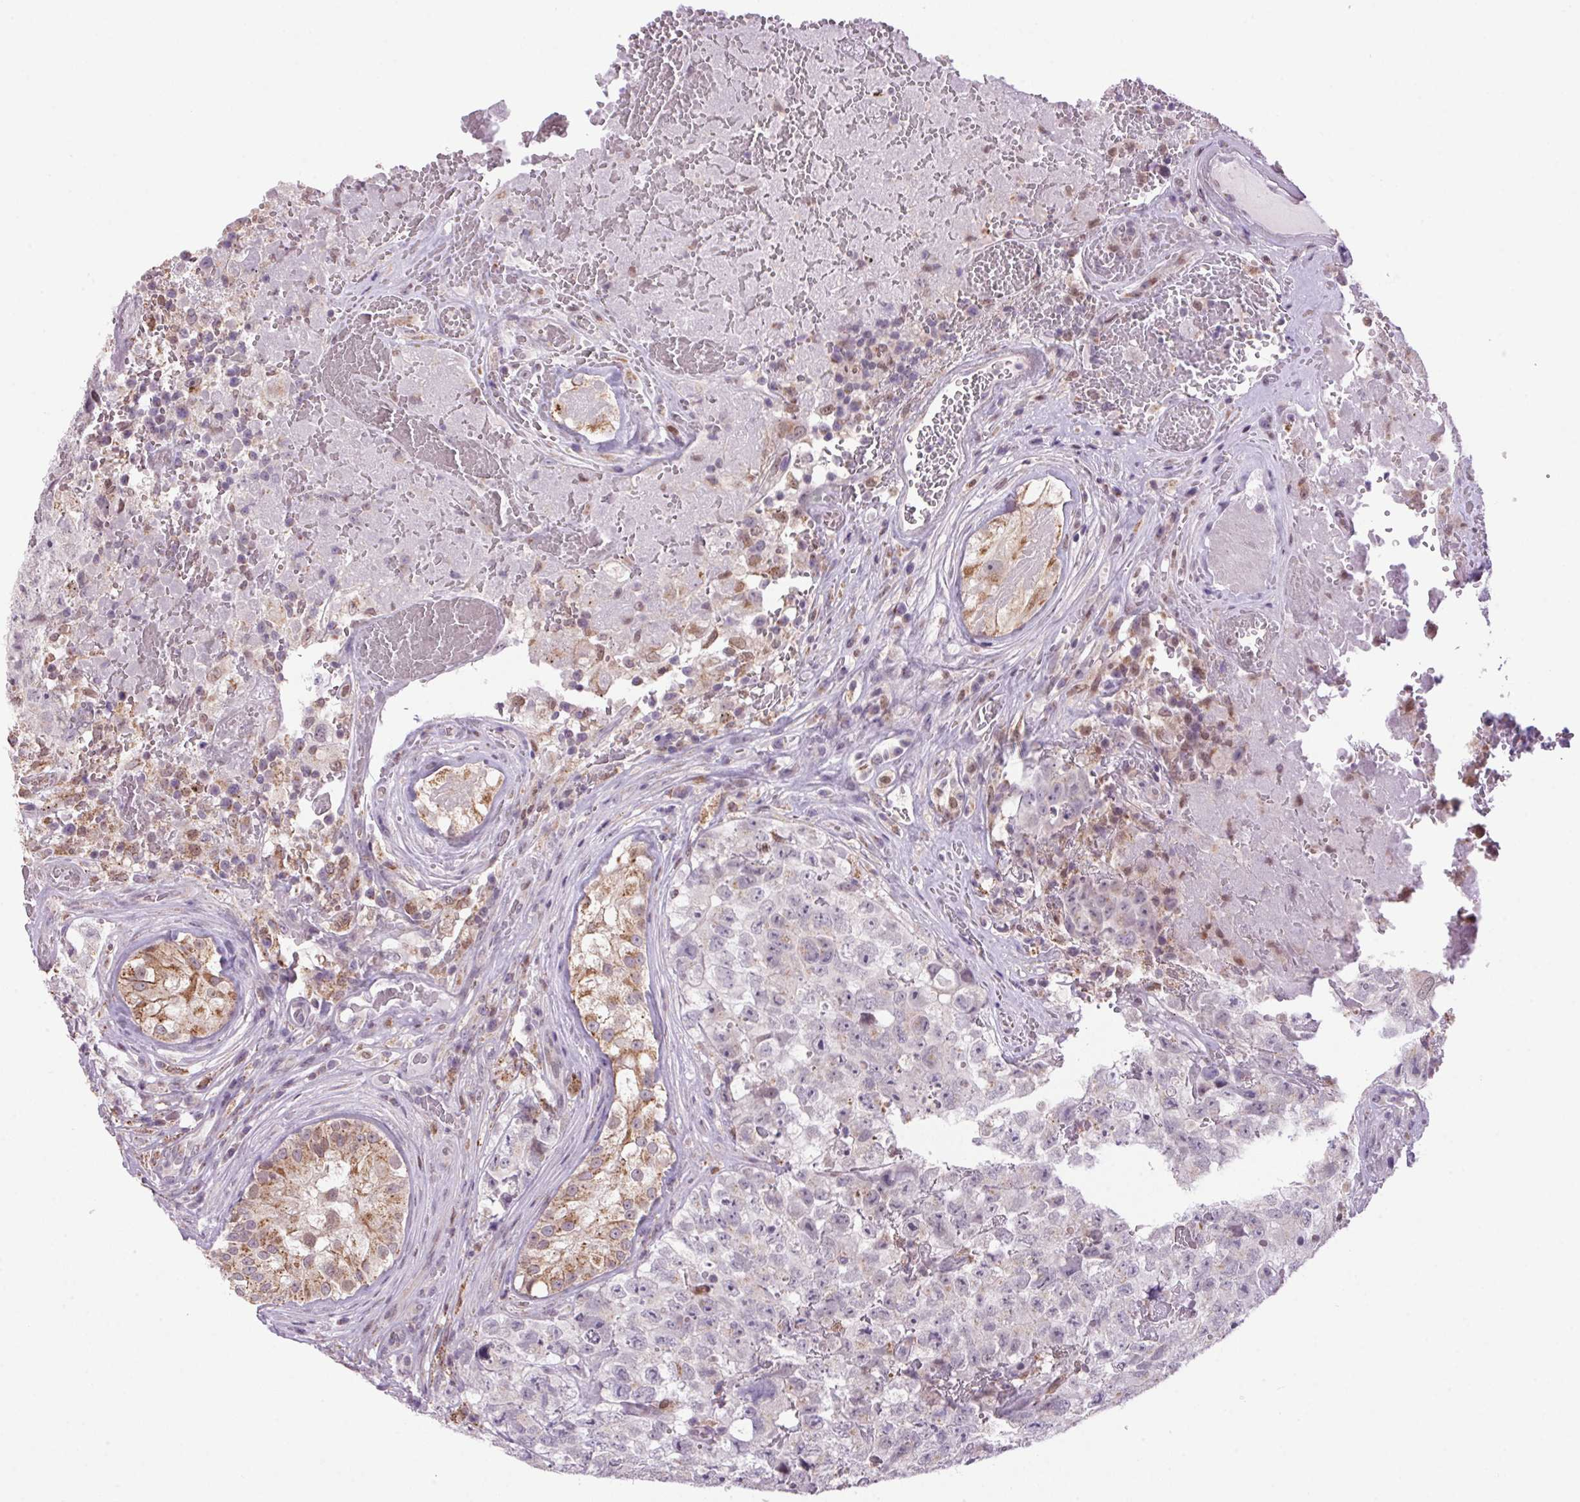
{"staining": {"intensity": "negative", "quantity": "none", "location": "none"}, "tissue": "testis cancer", "cell_type": "Tumor cells", "image_type": "cancer", "snomed": [{"axis": "morphology", "description": "Carcinoma, Embryonal, NOS"}, {"axis": "topography", "description": "Testis"}], "caption": "Immunohistochemistry image of testis embryonal carcinoma stained for a protein (brown), which shows no expression in tumor cells. (Immunohistochemistry, brightfield microscopy, high magnification).", "gene": "AKR1E2", "patient": {"sex": "male", "age": 18}}